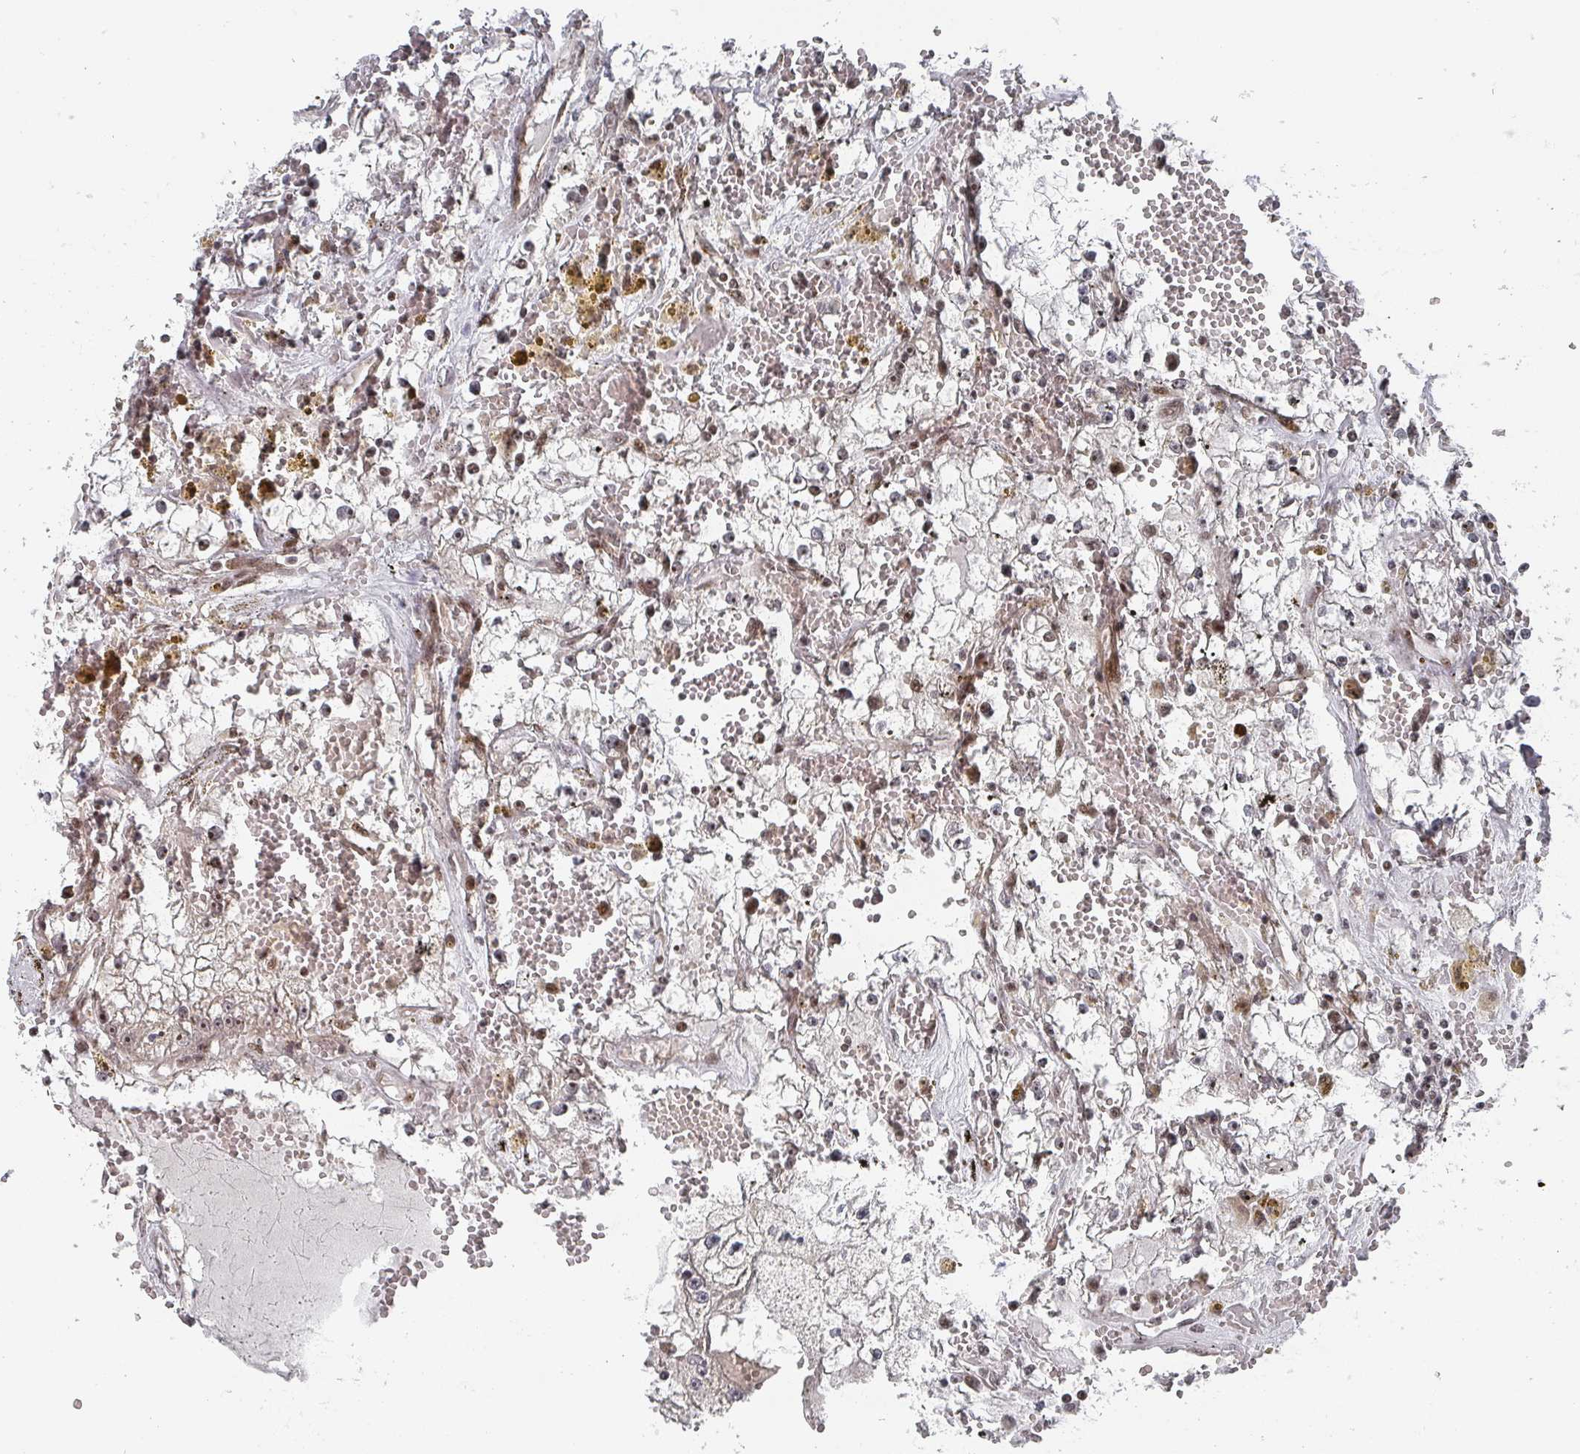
{"staining": {"intensity": "negative", "quantity": "none", "location": "none"}, "tissue": "renal cancer", "cell_type": "Tumor cells", "image_type": "cancer", "snomed": [{"axis": "morphology", "description": "Adenocarcinoma, NOS"}, {"axis": "topography", "description": "Kidney"}], "caption": "A histopathology image of renal cancer (adenocarcinoma) stained for a protein exhibits no brown staining in tumor cells.", "gene": "KIF1C", "patient": {"sex": "male", "age": 56}}